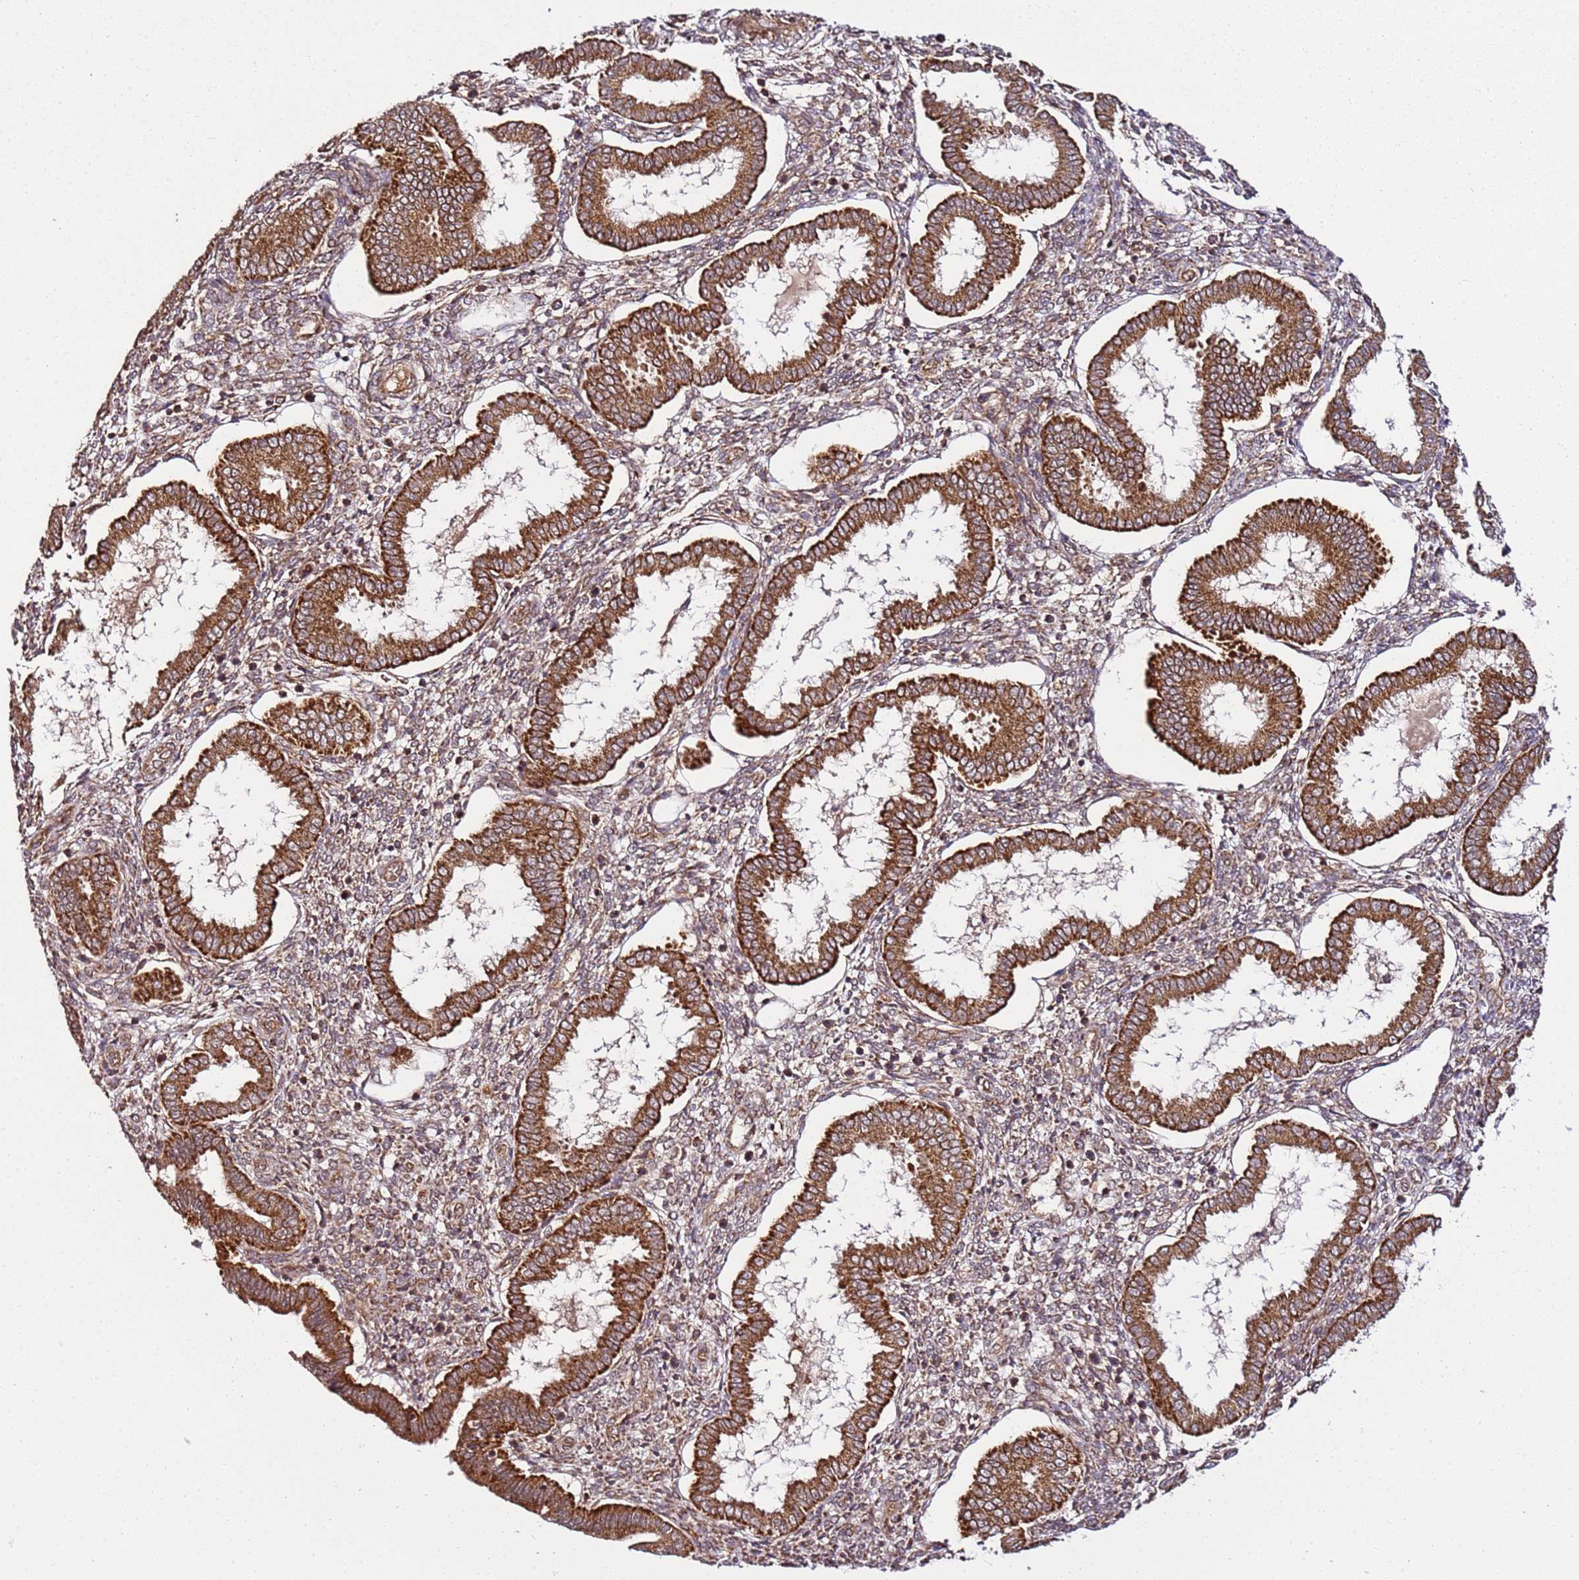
{"staining": {"intensity": "moderate", "quantity": ">75%", "location": "cytoplasmic/membranous"}, "tissue": "endometrium", "cell_type": "Cells in endometrial stroma", "image_type": "normal", "snomed": [{"axis": "morphology", "description": "Normal tissue, NOS"}, {"axis": "topography", "description": "Endometrium"}], "caption": "Endometrium stained with DAB (3,3'-diaminobenzidine) immunohistochemistry (IHC) exhibits medium levels of moderate cytoplasmic/membranous expression in about >75% of cells in endometrial stroma. (DAB (3,3'-diaminobenzidine) = brown stain, brightfield microscopy at high magnification).", "gene": "TM2D2", "patient": {"sex": "female", "age": 24}}